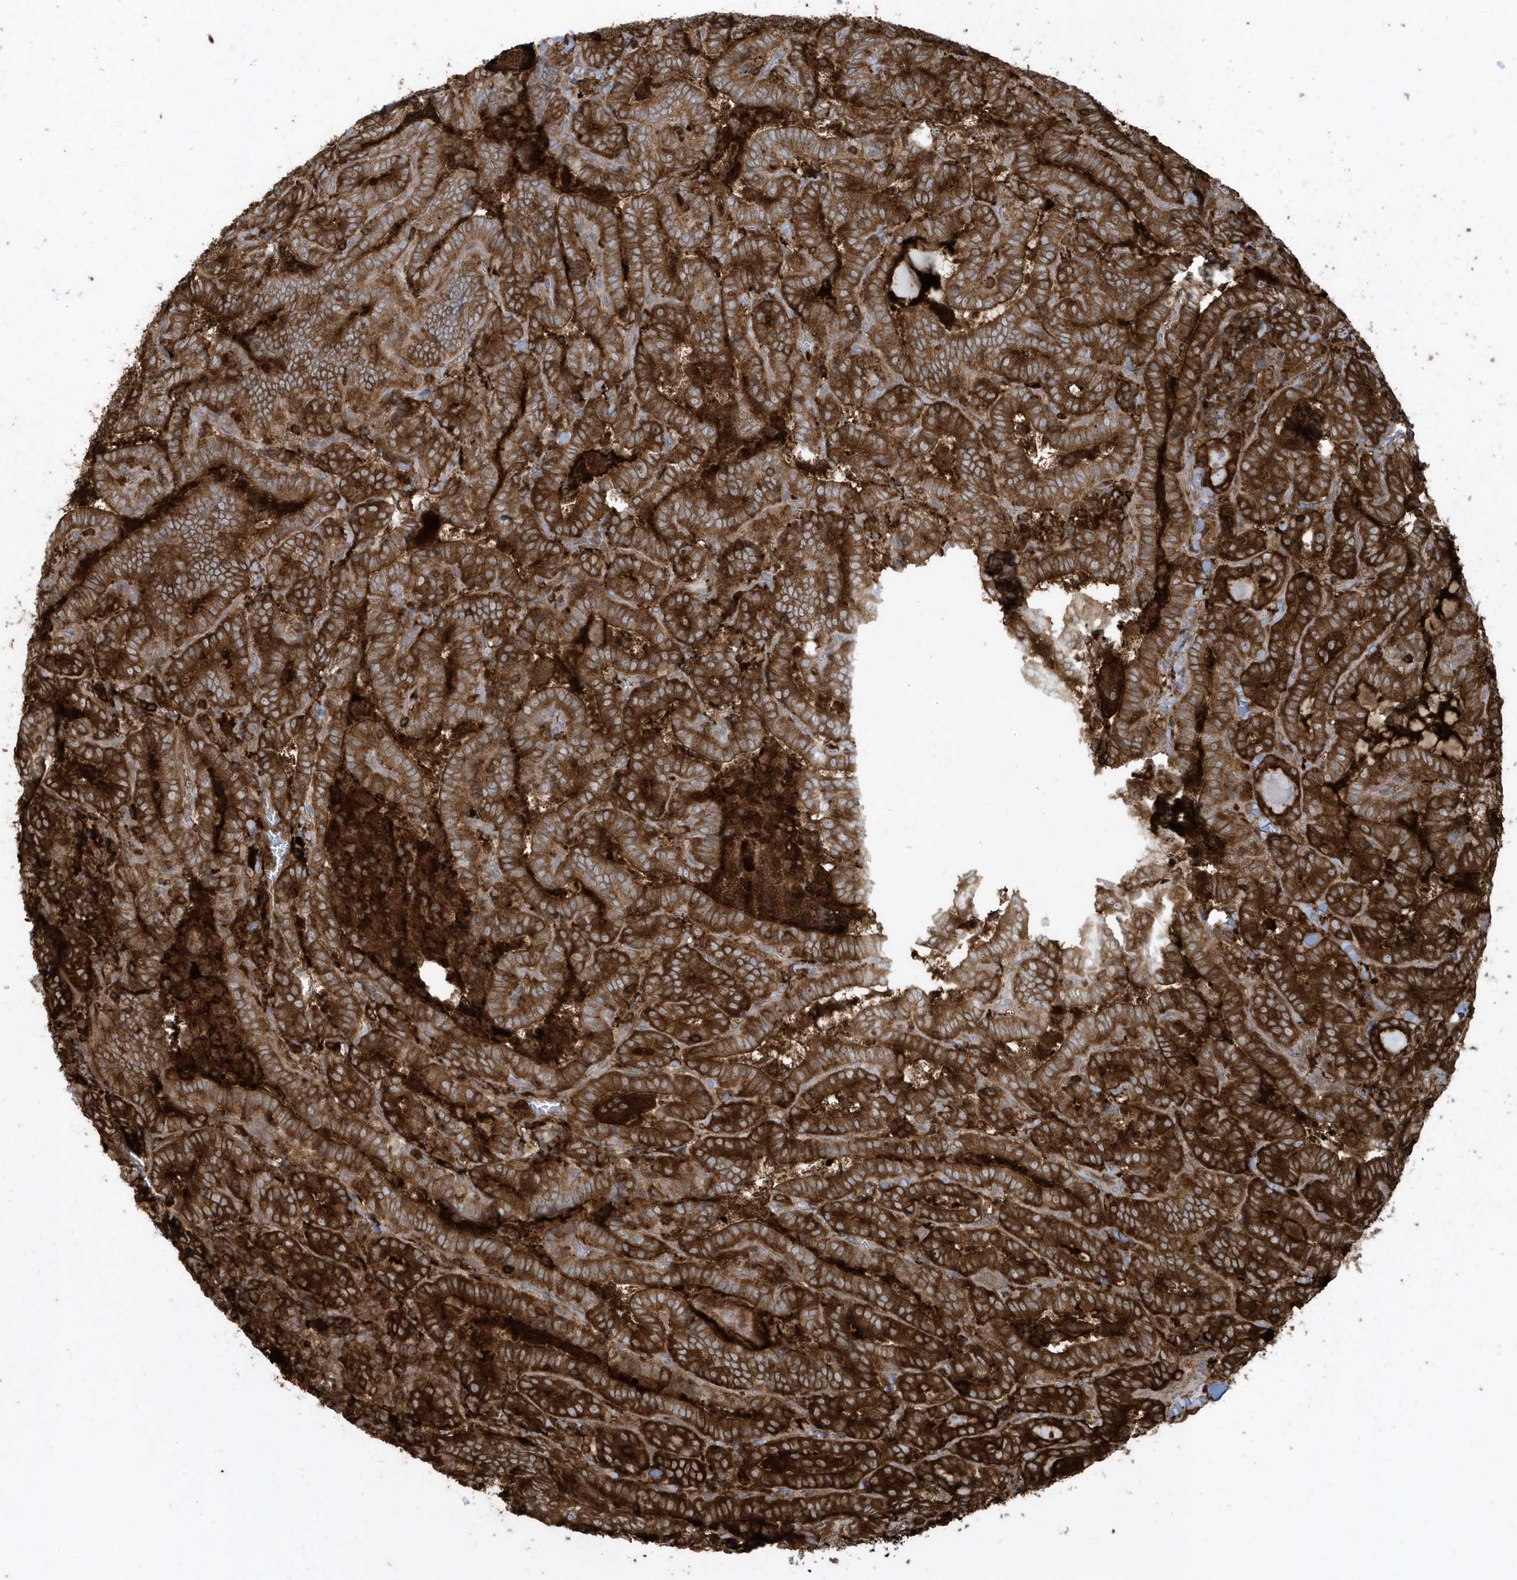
{"staining": {"intensity": "strong", "quantity": ">75%", "location": "cytoplasmic/membranous"}, "tissue": "thyroid cancer", "cell_type": "Tumor cells", "image_type": "cancer", "snomed": [{"axis": "morphology", "description": "Papillary adenocarcinoma, NOS"}, {"axis": "topography", "description": "Thyroid gland"}], "caption": "This is an image of IHC staining of thyroid papillary adenocarcinoma, which shows strong expression in the cytoplasmic/membranous of tumor cells.", "gene": "CLCN6", "patient": {"sex": "female", "age": 72}}